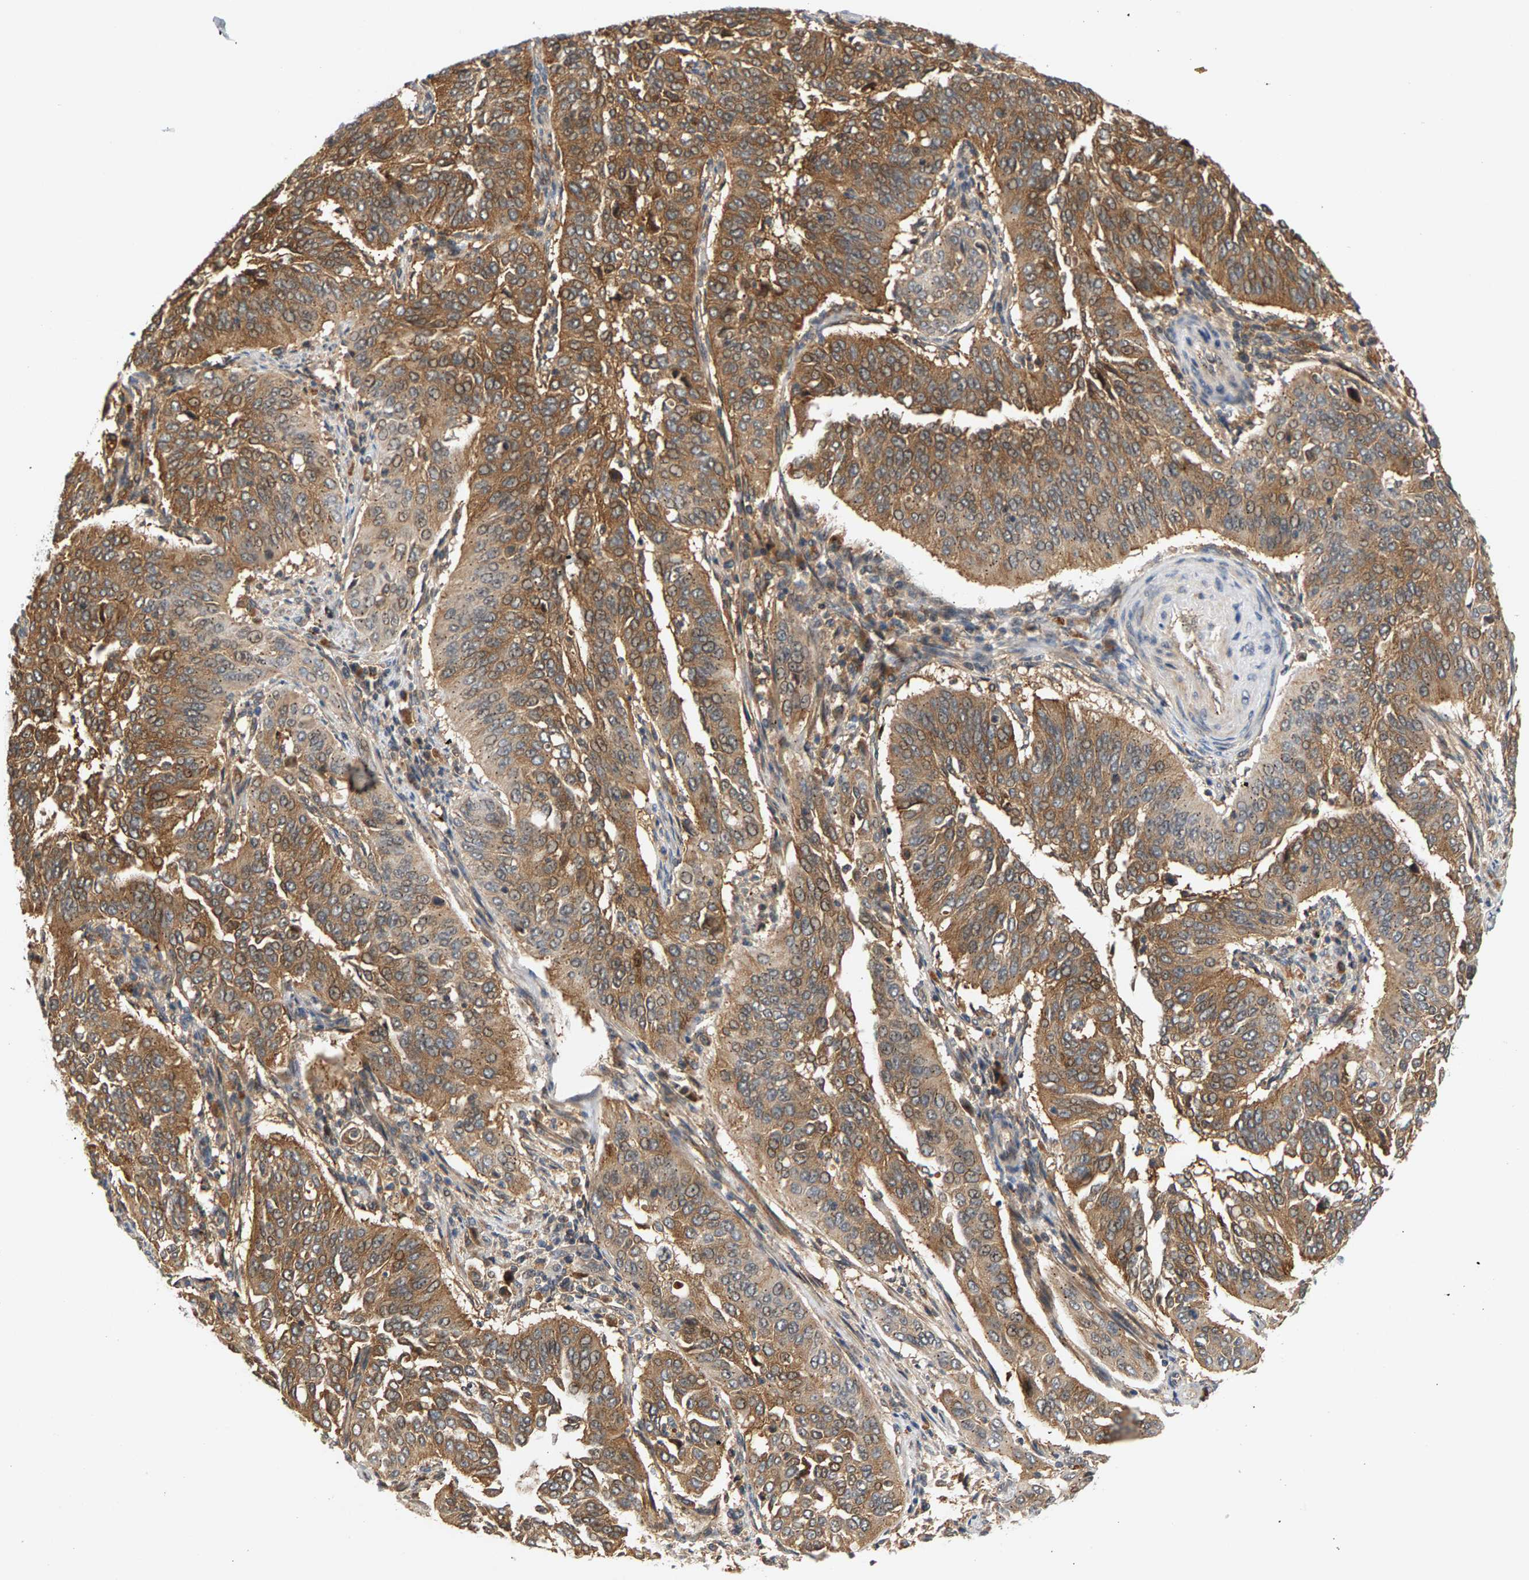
{"staining": {"intensity": "moderate", "quantity": ">75%", "location": "cytoplasmic/membranous"}, "tissue": "cervical cancer", "cell_type": "Tumor cells", "image_type": "cancer", "snomed": [{"axis": "morphology", "description": "Normal tissue, NOS"}, {"axis": "morphology", "description": "Squamous cell carcinoma, NOS"}, {"axis": "topography", "description": "Cervix"}], "caption": "IHC photomicrograph of neoplastic tissue: human cervical squamous cell carcinoma stained using IHC displays medium levels of moderate protein expression localized specifically in the cytoplasmic/membranous of tumor cells, appearing as a cytoplasmic/membranous brown color.", "gene": "MAP2K5", "patient": {"sex": "female", "age": 39}}